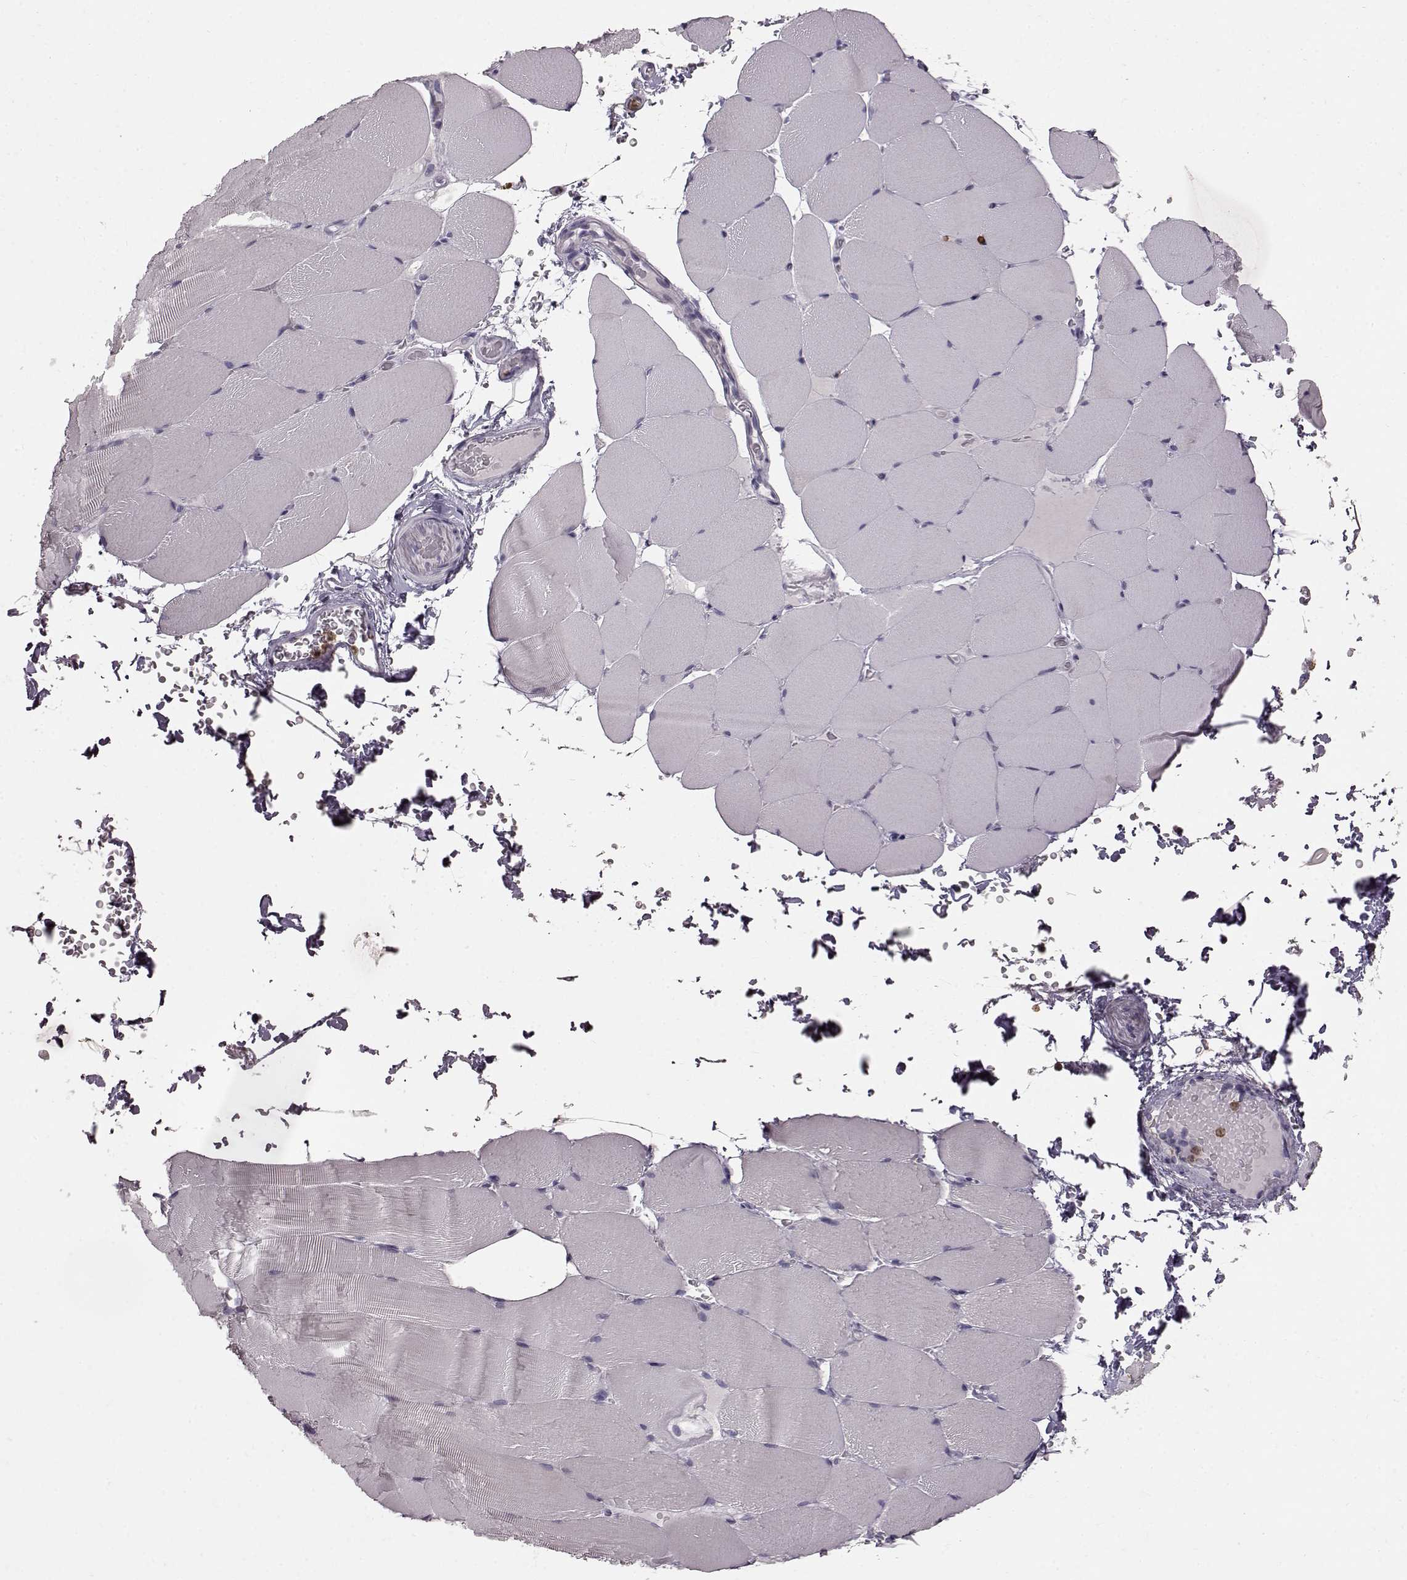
{"staining": {"intensity": "negative", "quantity": "none", "location": "none"}, "tissue": "skeletal muscle", "cell_type": "Myocytes", "image_type": "normal", "snomed": [{"axis": "morphology", "description": "Normal tissue, NOS"}, {"axis": "topography", "description": "Skeletal muscle"}], "caption": "This is an immunohistochemistry (IHC) image of normal skeletal muscle. There is no expression in myocytes.", "gene": "FUT4", "patient": {"sex": "female", "age": 37}}